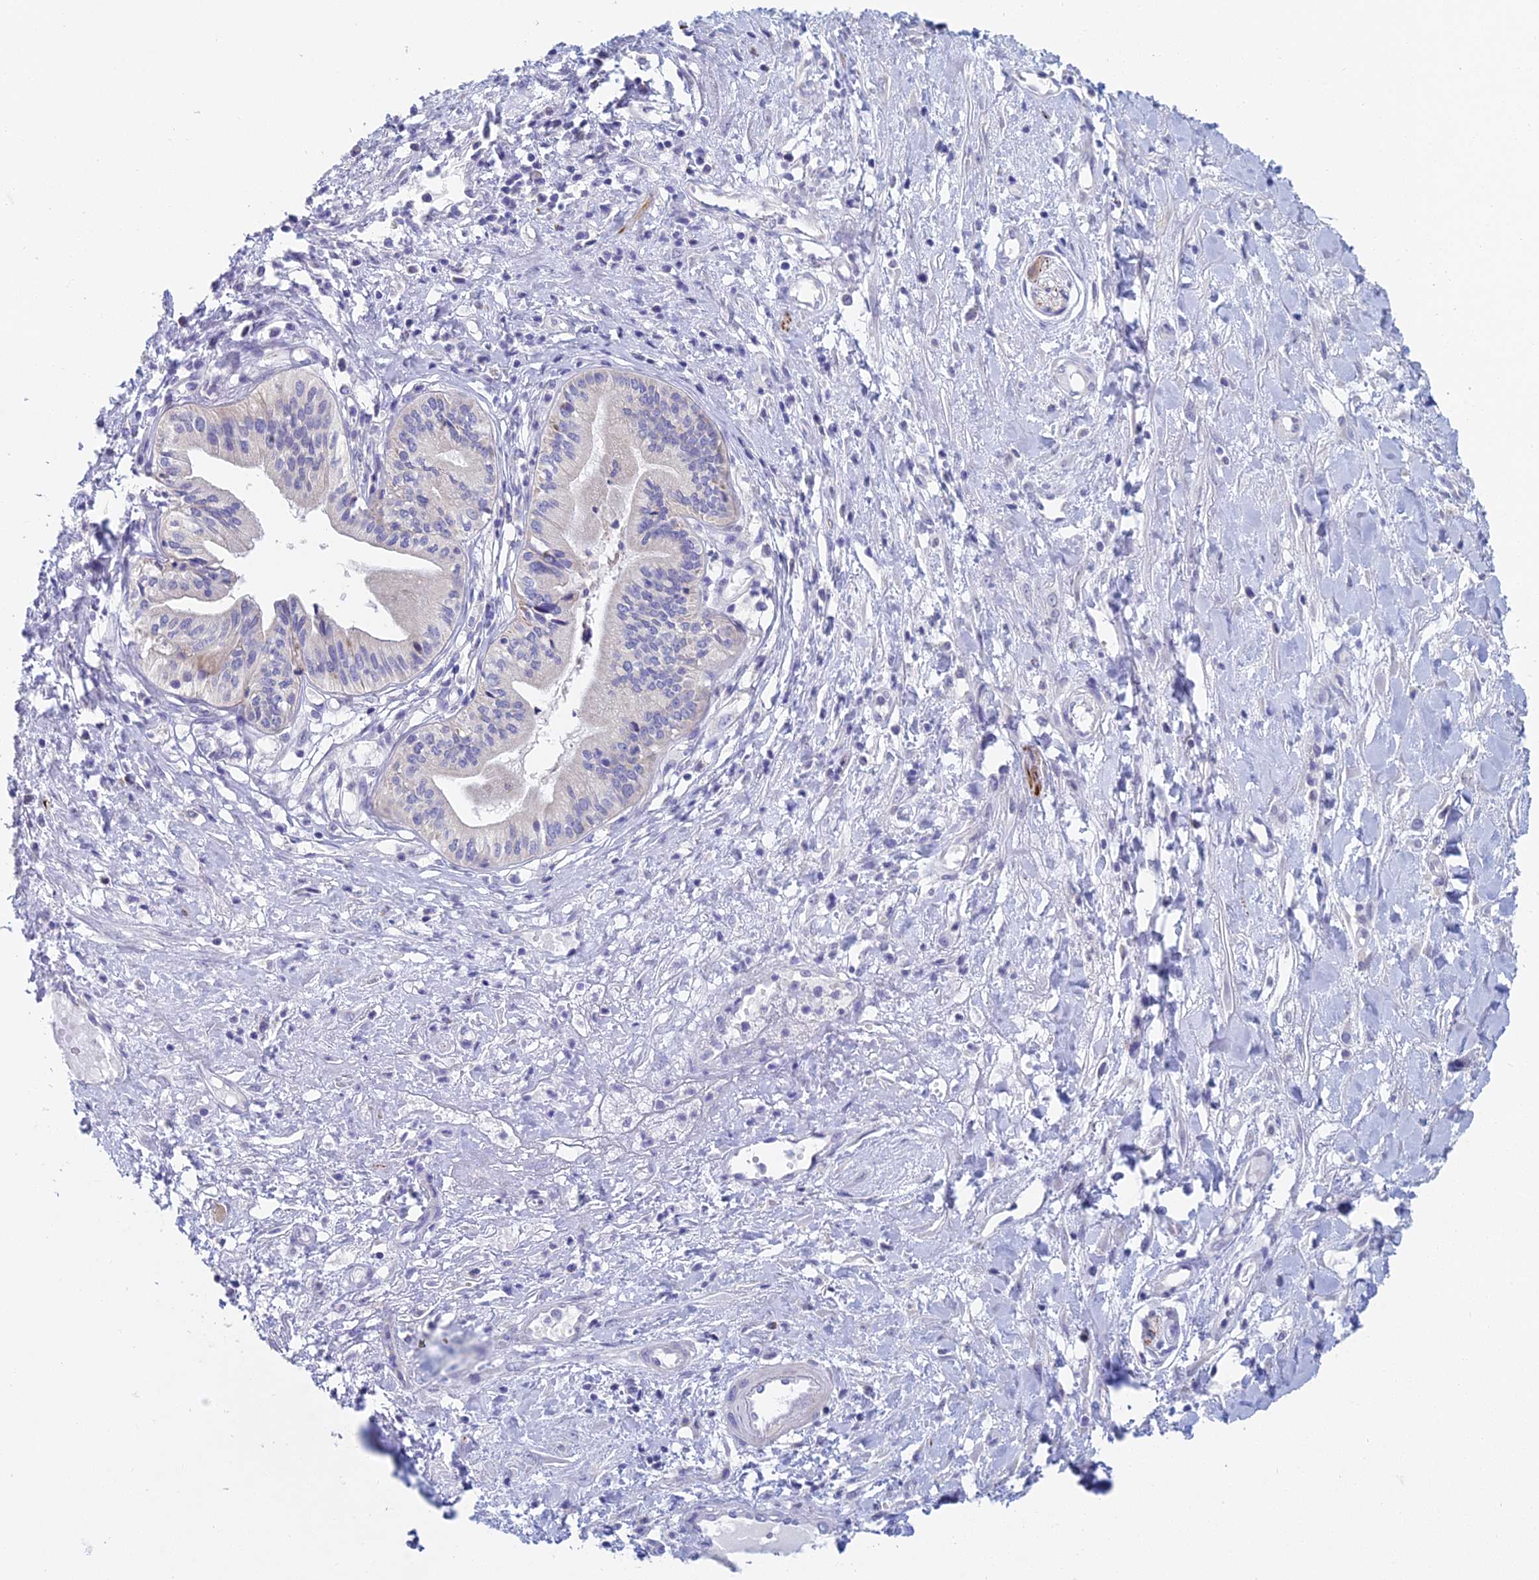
{"staining": {"intensity": "negative", "quantity": "none", "location": "none"}, "tissue": "pancreatic cancer", "cell_type": "Tumor cells", "image_type": "cancer", "snomed": [{"axis": "morphology", "description": "Adenocarcinoma, NOS"}, {"axis": "topography", "description": "Pancreas"}], "caption": "Immunohistochemistry photomicrograph of neoplastic tissue: human pancreatic adenocarcinoma stained with DAB demonstrates no significant protein staining in tumor cells.", "gene": "ACSM1", "patient": {"sex": "female", "age": 50}}